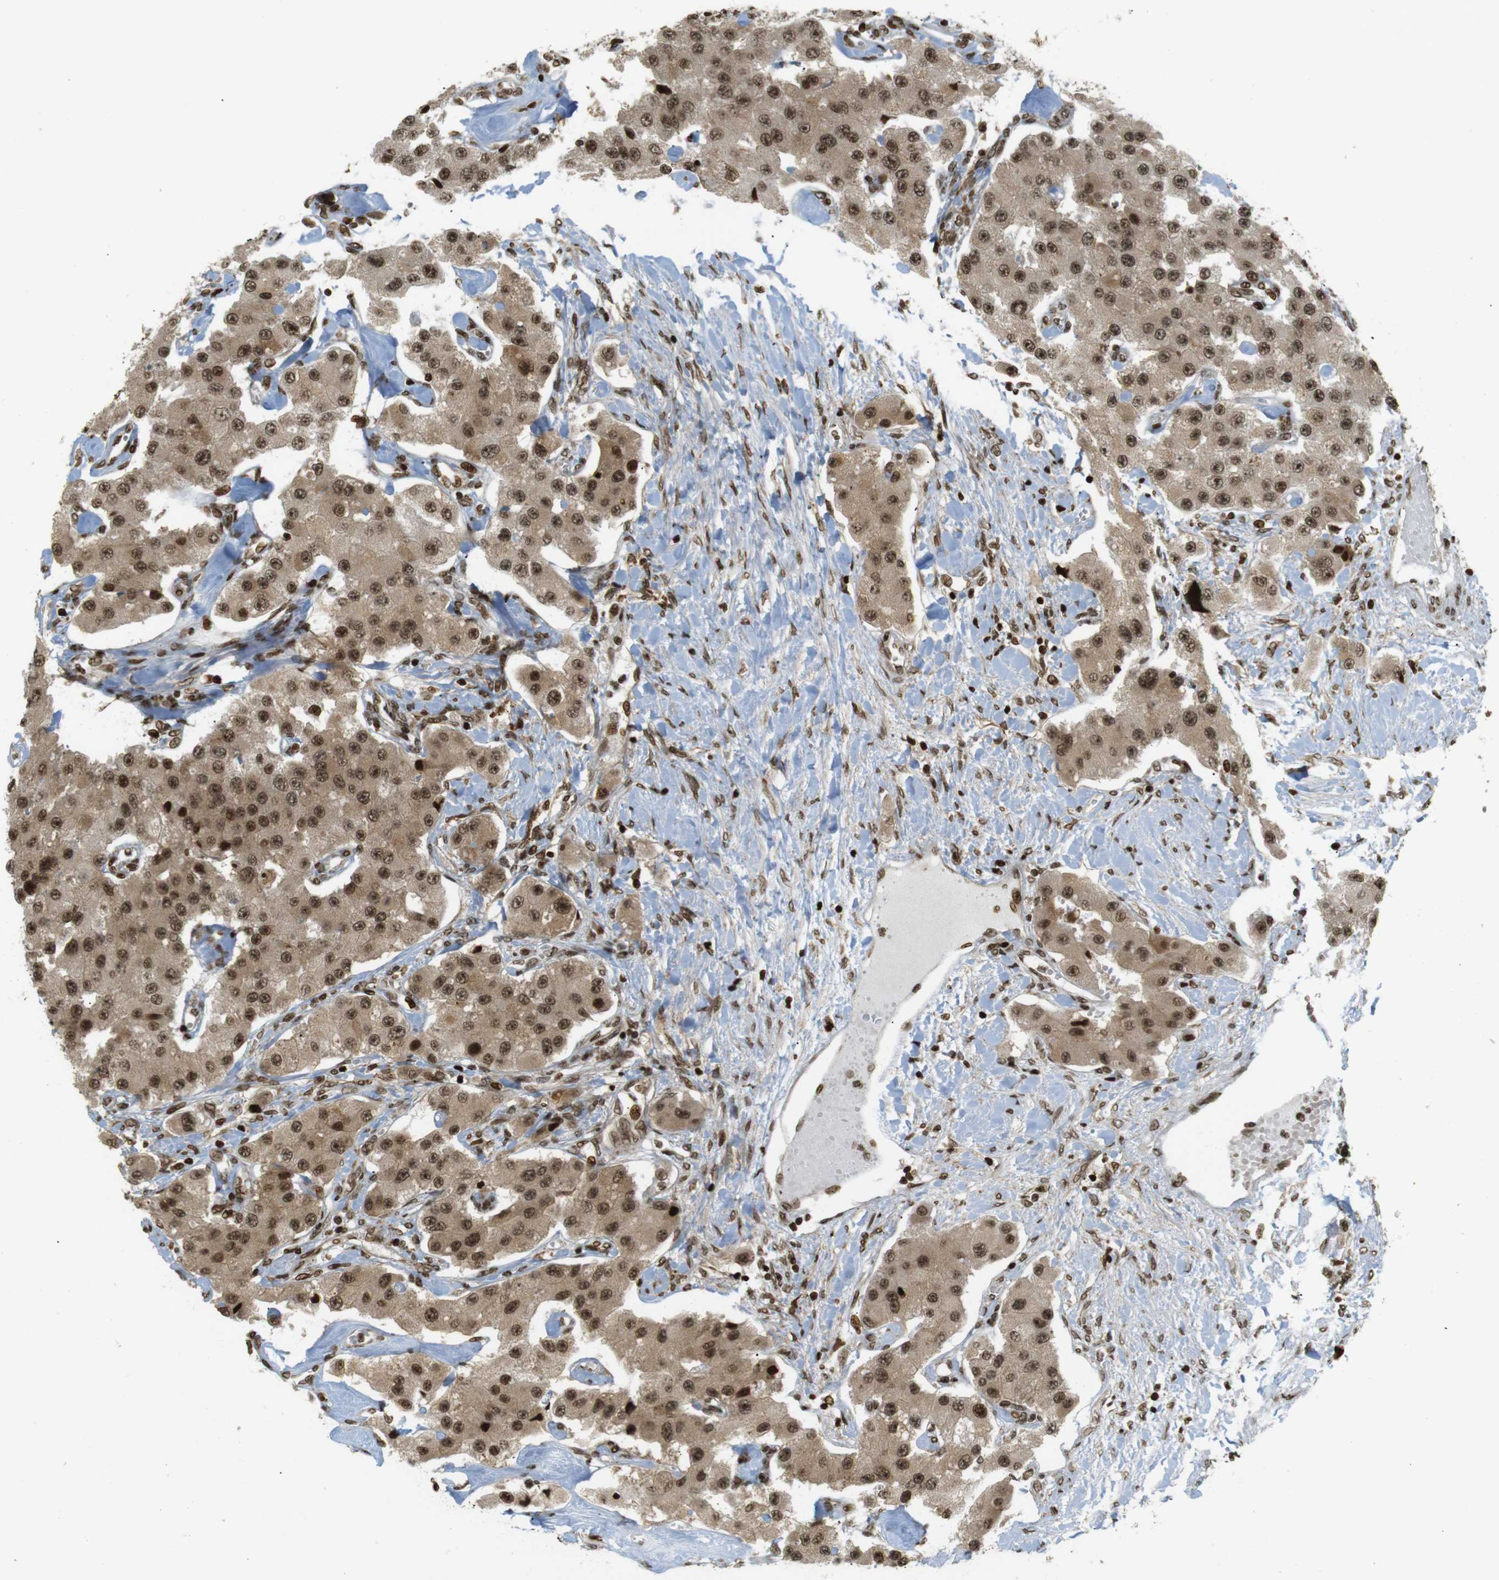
{"staining": {"intensity": "moderate", "quantity": ">75%", "location": "cytoplasmic/membranous,nuclear"}, "tissue": "carcinoid", "cell_type": "Tumor cells", "image_type": "cancer", "snomed": [{"axis": "morphology", "description": "Carcinoid, malignant, NOS"}, {"axis": "topography", "description": "Pancreas"}], "caption": "Immunohistochemistry photomicrograph of carcinoid stained for a protein (brown), which reveals medium levels of moderate cytoplasmic/membranous and nuclear expression in about >75% of tumor cells.", "gene": "RUVBL2", "patient": {"sex": "male", "age": 41}}